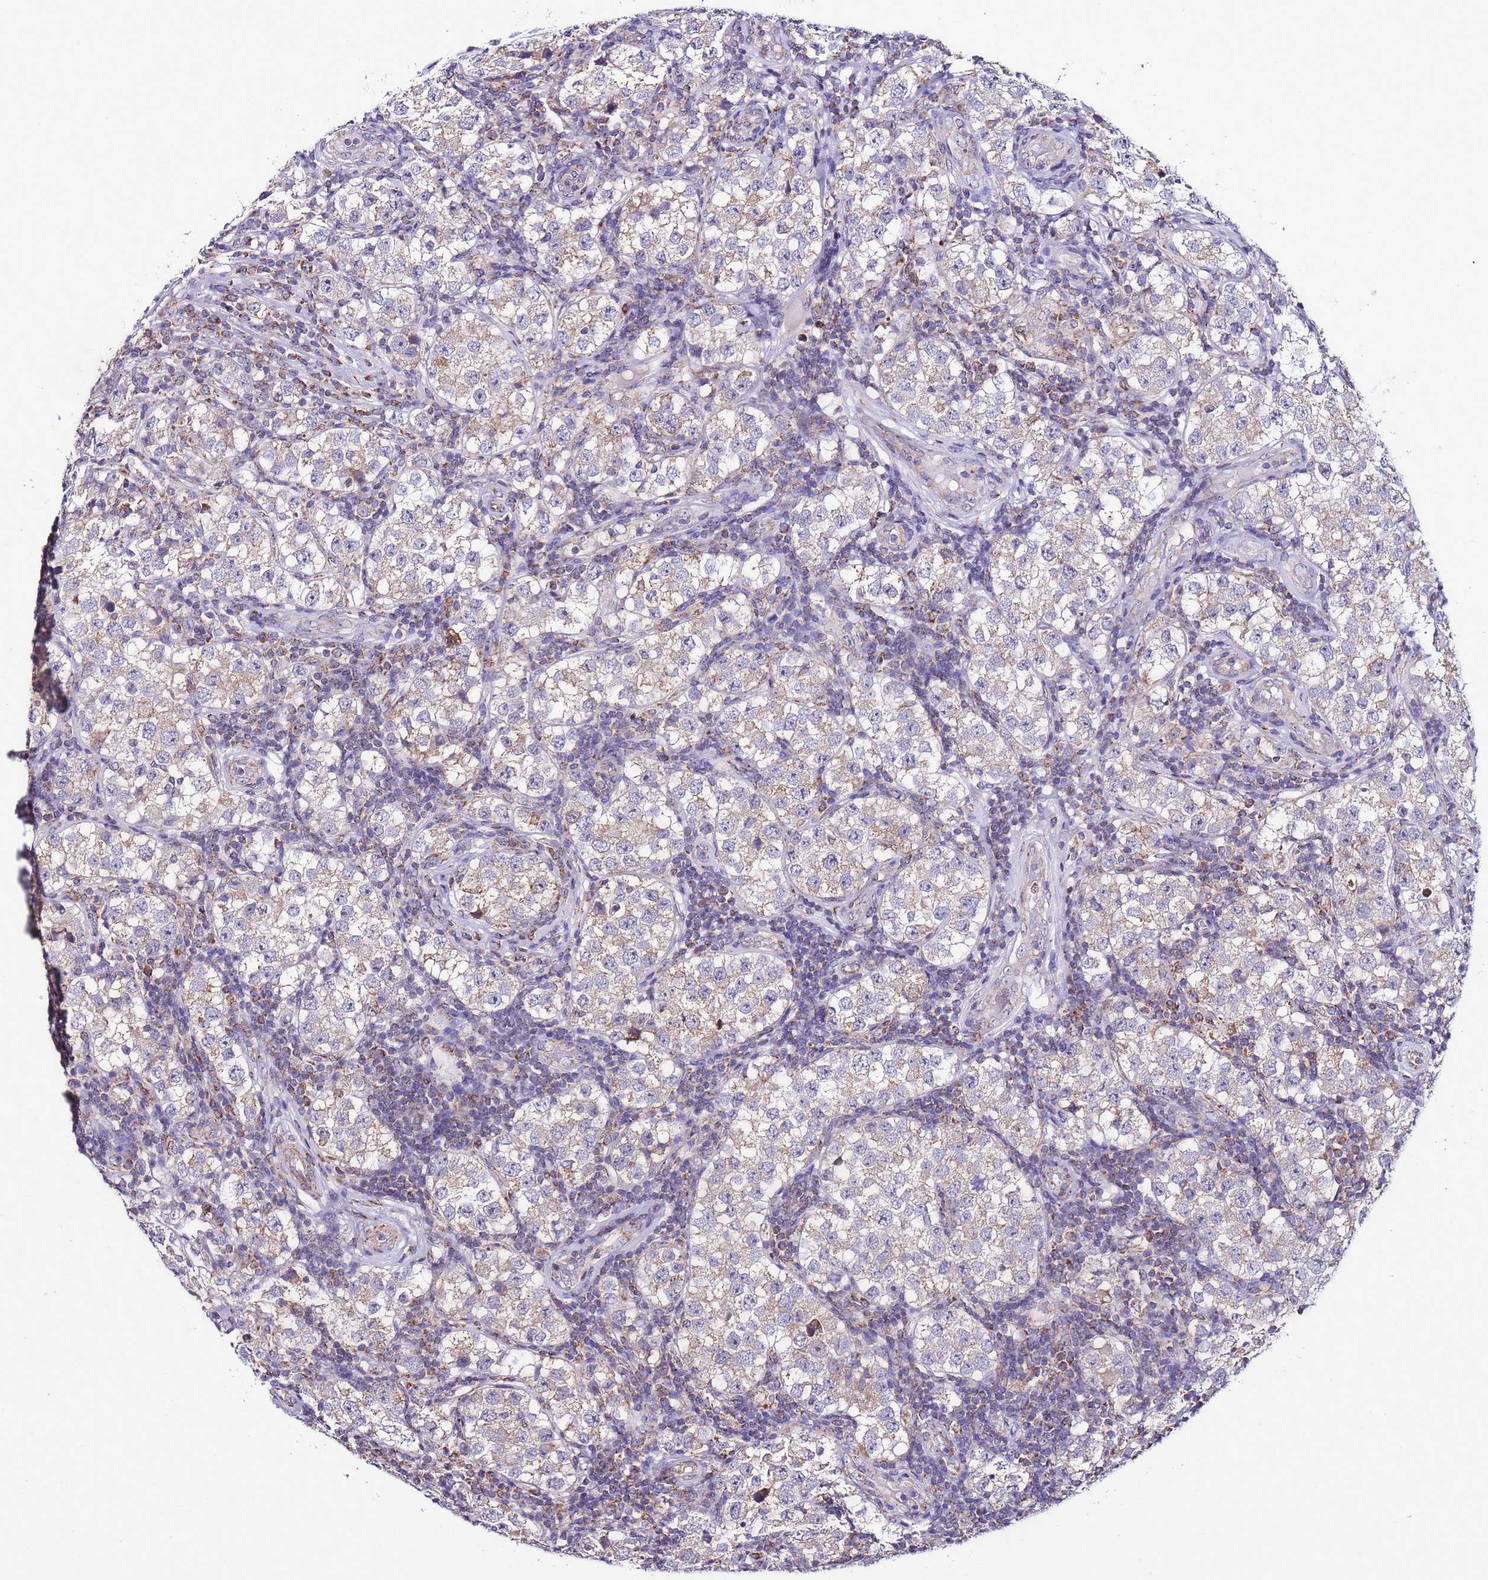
{"staining": {"intensity": "weak", "quantity": "25%-75%", "location": "cytoplasmic/membranous"}, "tissue": "testis cancer", "cell_type": "Tumor cells", "image_type": "cancer", "snomed": [{"axis": "morphology", "description": "Seminoma, NOS"}, {"axis": "topography", "description": "Testis"}], "caption": "This is a photomicrograph of immunohistochemistry staining of testis cancer (seminoma), which shows weak staining in the cytoplasmic/membranous of tumor cells.", "gene": "UEVLD", "patient": {"sex": "male", "age": 34}}